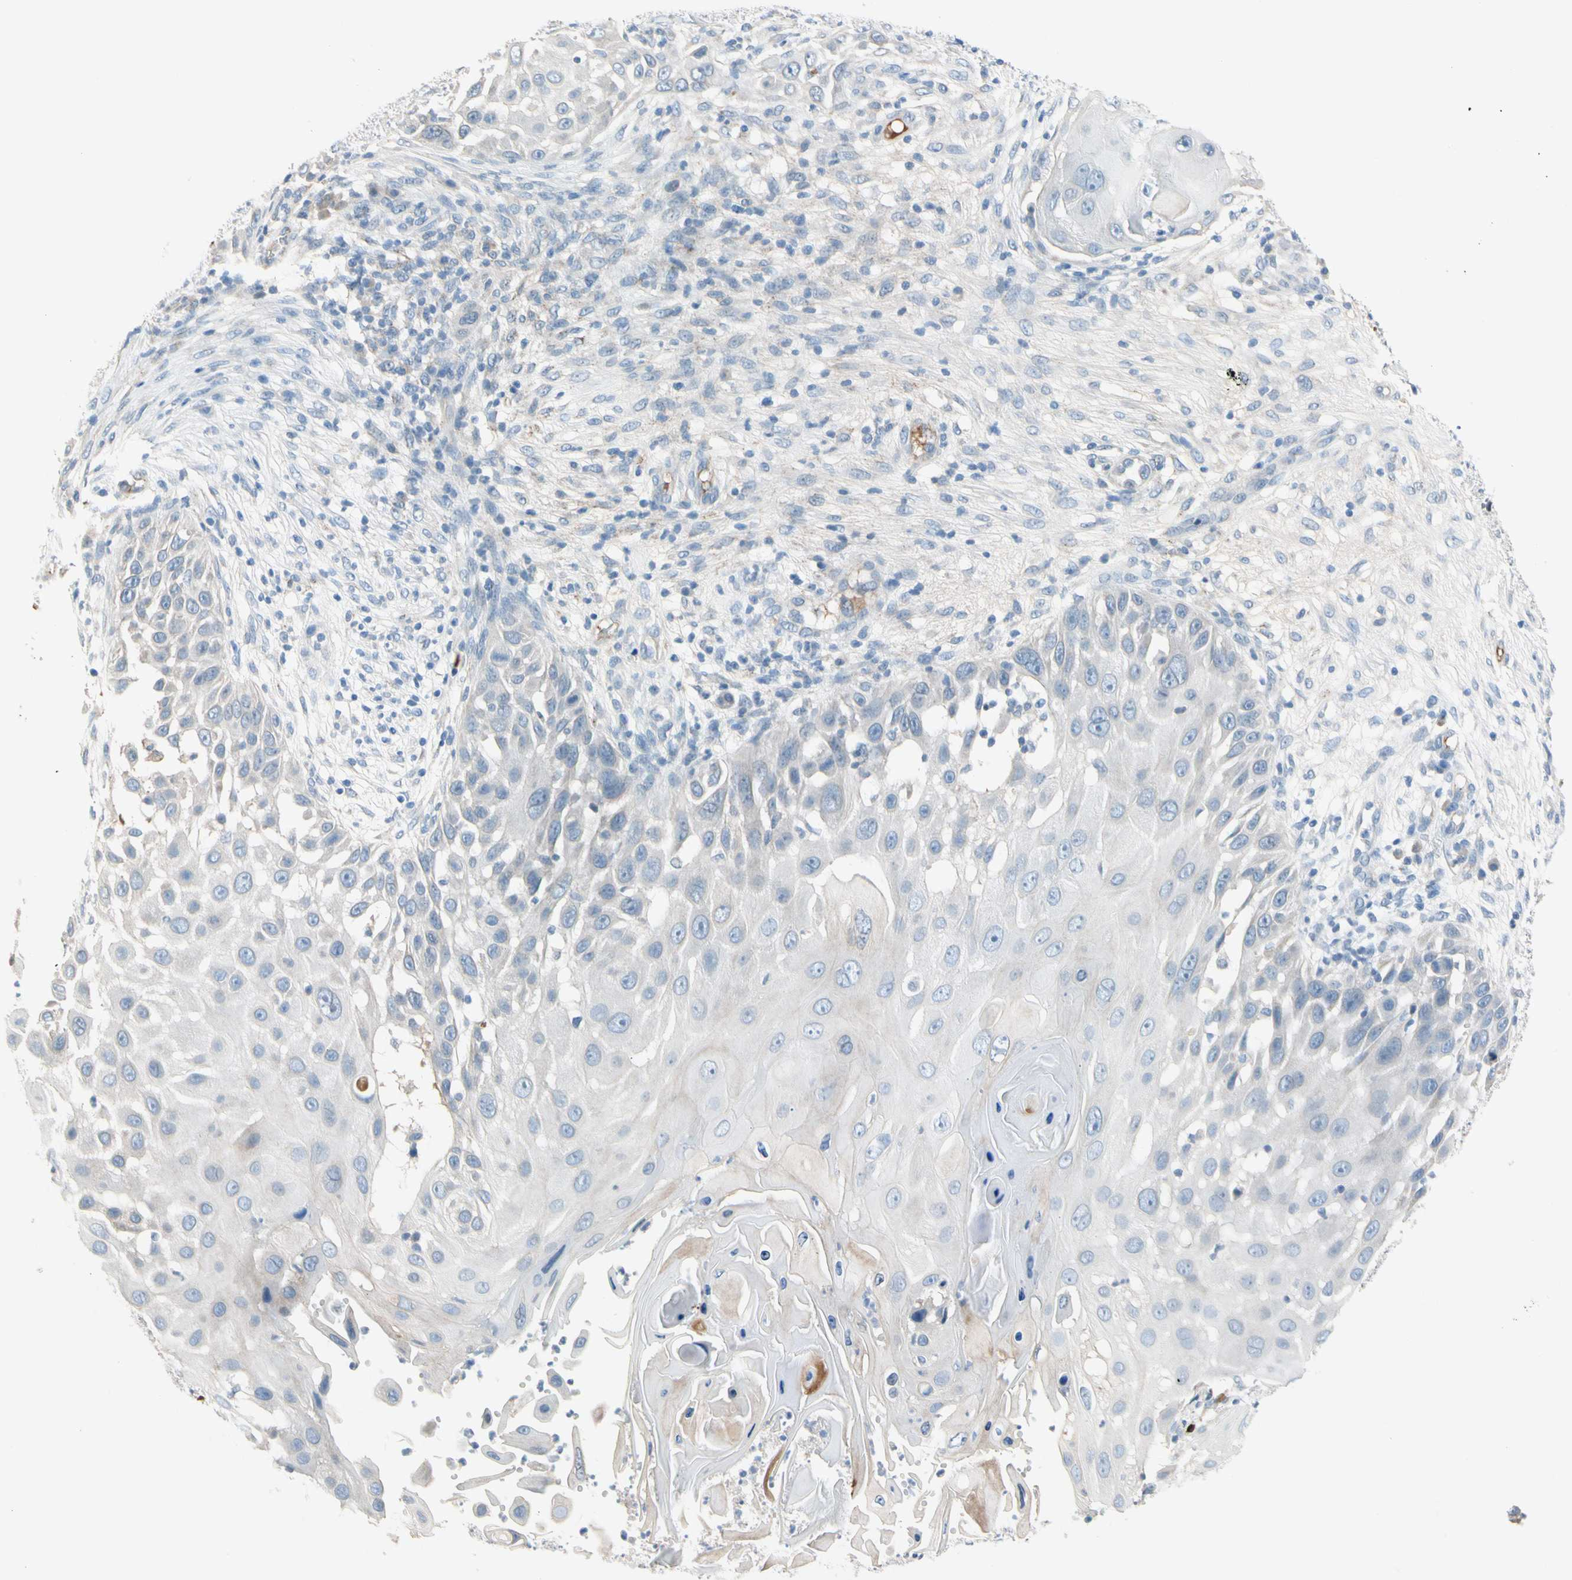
{"staining": {"intensity": "negative", "quantity": "none", "location": "none"}, "tissue": "skin cancer", "cell_type": "Tumor cells", "image_type": "cancer", "snomed": [{"axis": "morphology", "description": "Squamous cell carcinoma, NOS"}, {"axis": "topography", "description": "Skin"}], "caption": "Immunohistochemical staining of human skin cancer shows no significant expression in tumor cells.", "gene": "CNDP1", "patient": {"sex": "female", "age": 44}}